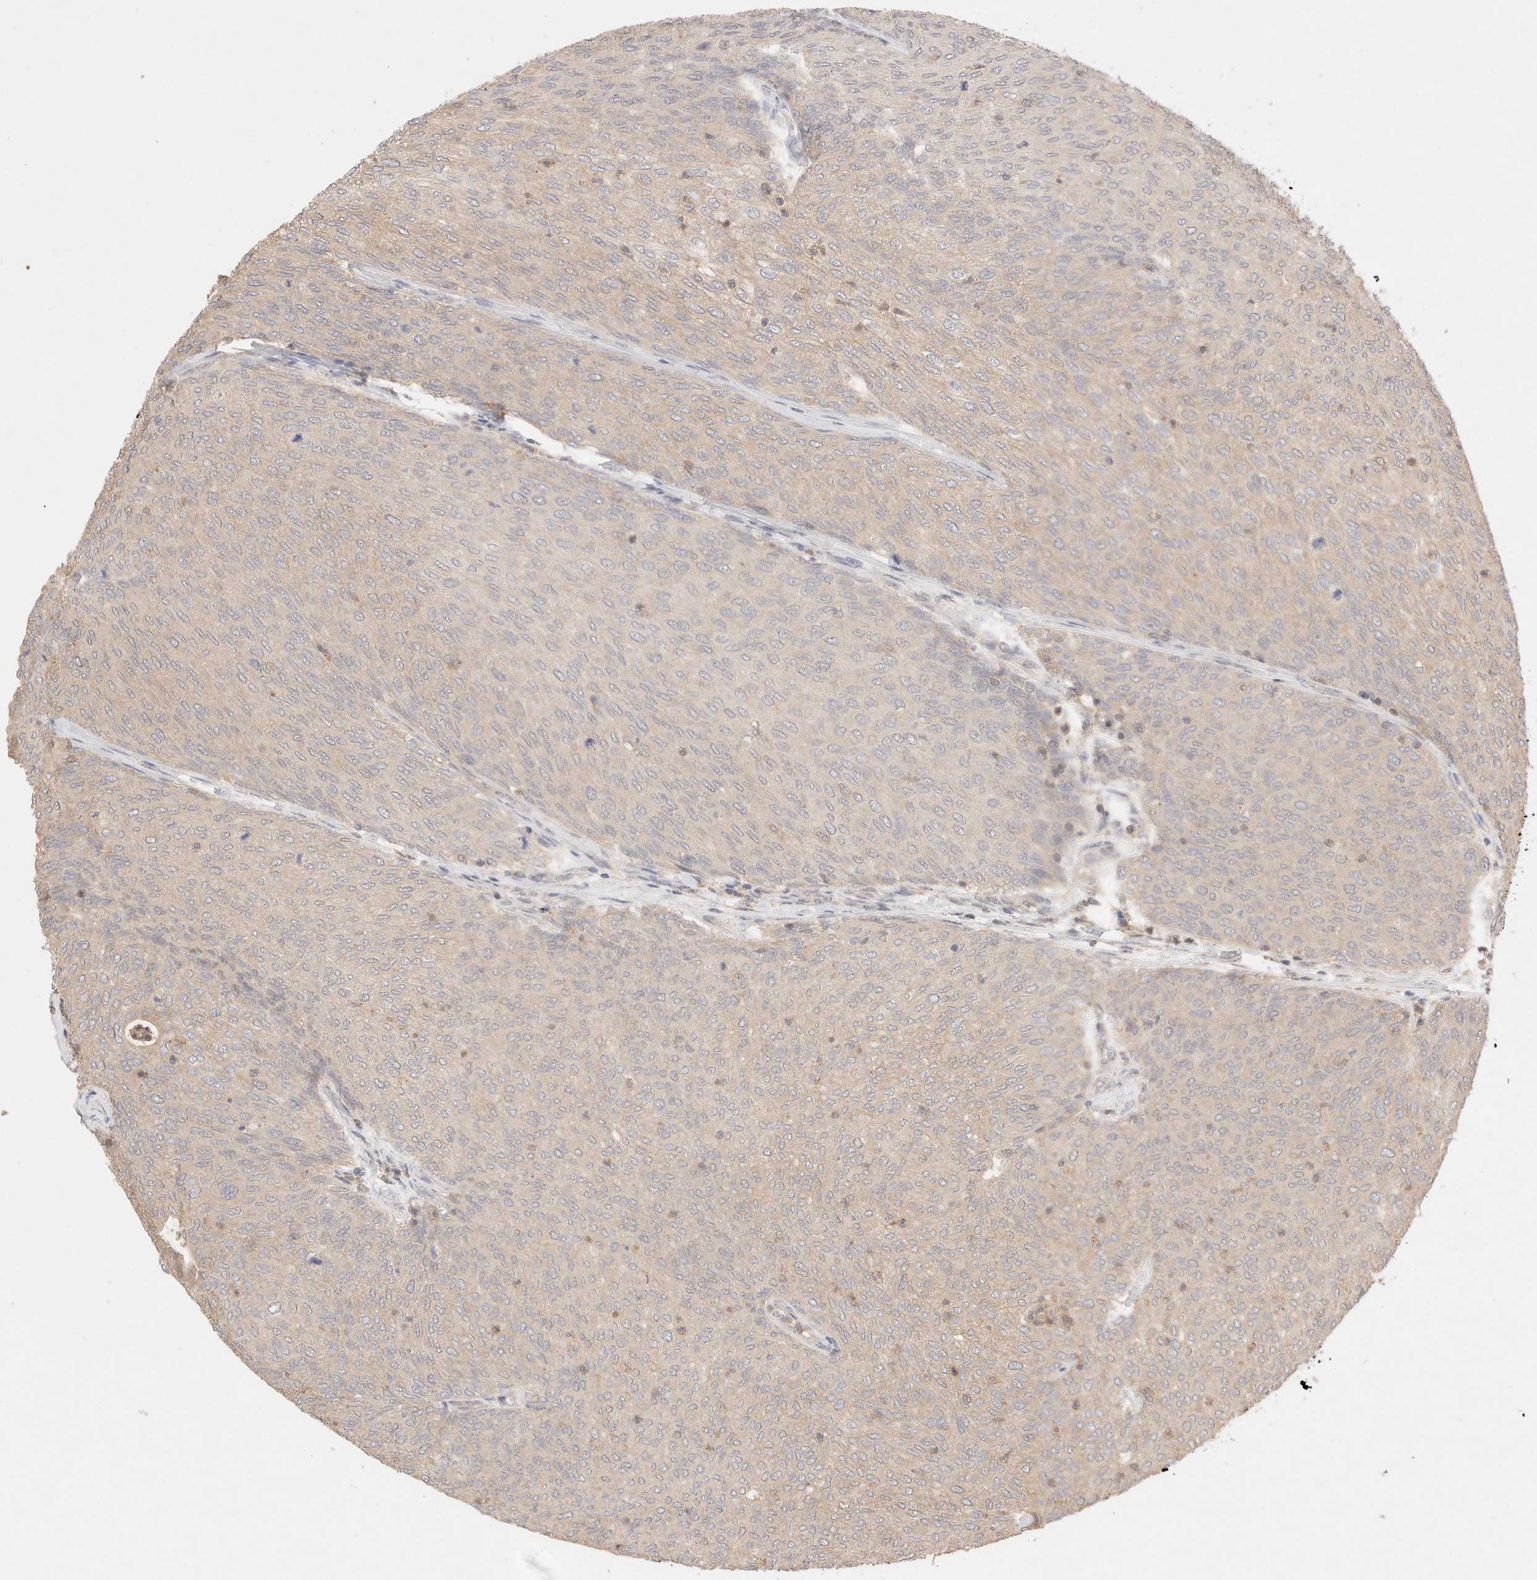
{"staining": {"intensity": "weak", "quantity": "25%-75%", "location": "cytoplasmic/membranous"}, "tissue": "urothelial cancer", "cell_type": "Tumor cells", "image_type": "cancer", "snomed": [{"axis": "morphology", "description": "Urothelial carcinoma, Low grade"}, {"axis": "topography", "description": "Urinary bladder"}], "caption": "Protein analysis of urothelial carcinoma (low-grade) tissue displays weak cytoplasmic/membranous positivity in about 25%-75% of tumor cells. (DAB (3,3'-diaminobenzidine) IHC with brightfield microscopy, high magnification).", "gene": "CARNMT1", "patient": {"sex": "female", "age": 79}}